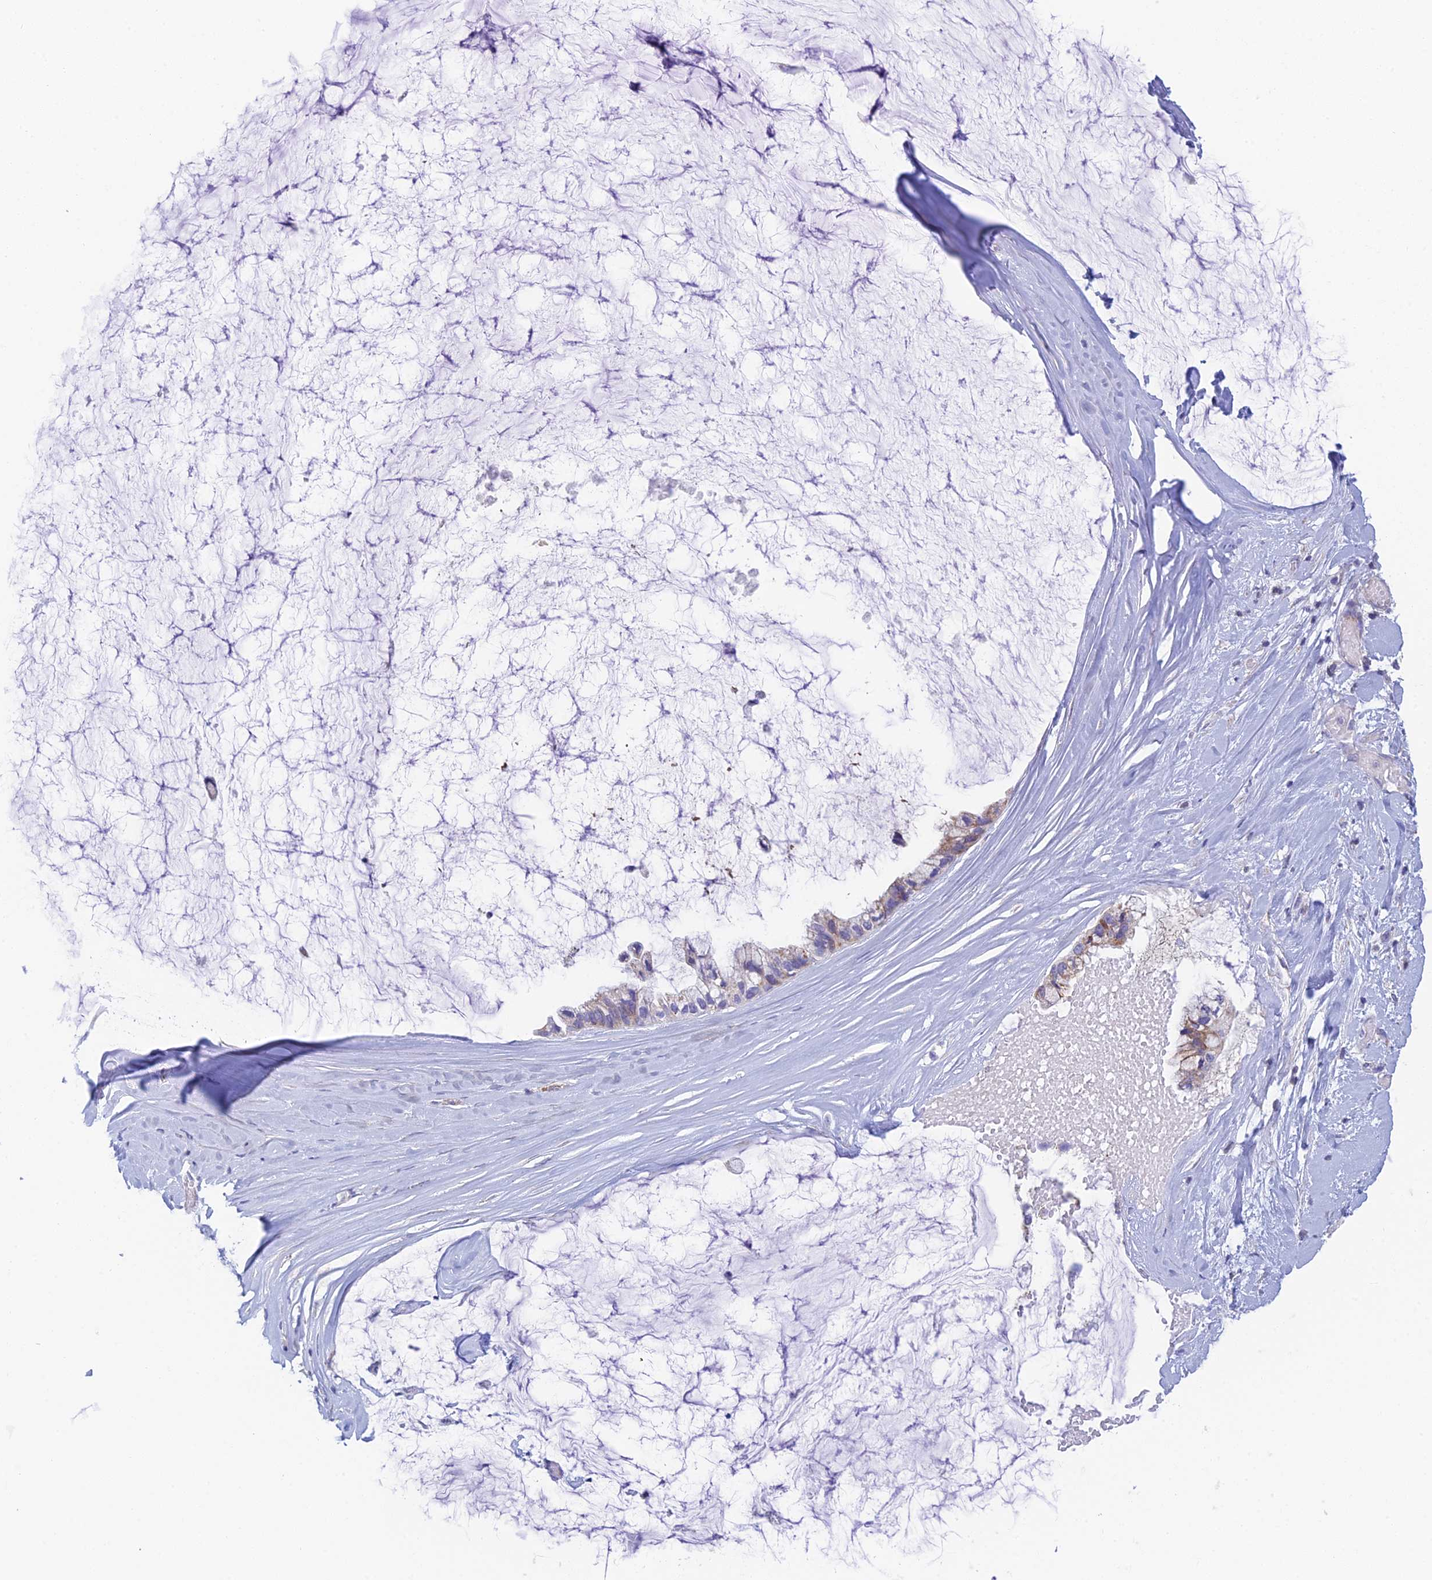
{"staining": {"intensity": "weak", "quantity": "25%-75%", "location": "cytoplasmic/membranous"}, "tissue": "ovarian cancer", "cell_type": "Tumor cells", "image_type": "cancer", "snomed": [{"axis": "morphology", "description": "Cystadenocarcinoma, mucinous, NOS"}, {"axis": "topography", "description": "Ovary"}], "caption": "The micrograph exhibits immunohistochemical staining of ovarian mucinous cystadenocarcinoma. There is weak cytoplasmic/membranous positivity is seen in approximately 25%-75% of tumor cells.", "gene": "REXO5", "patient": {"sex": "female", "age": 39}}